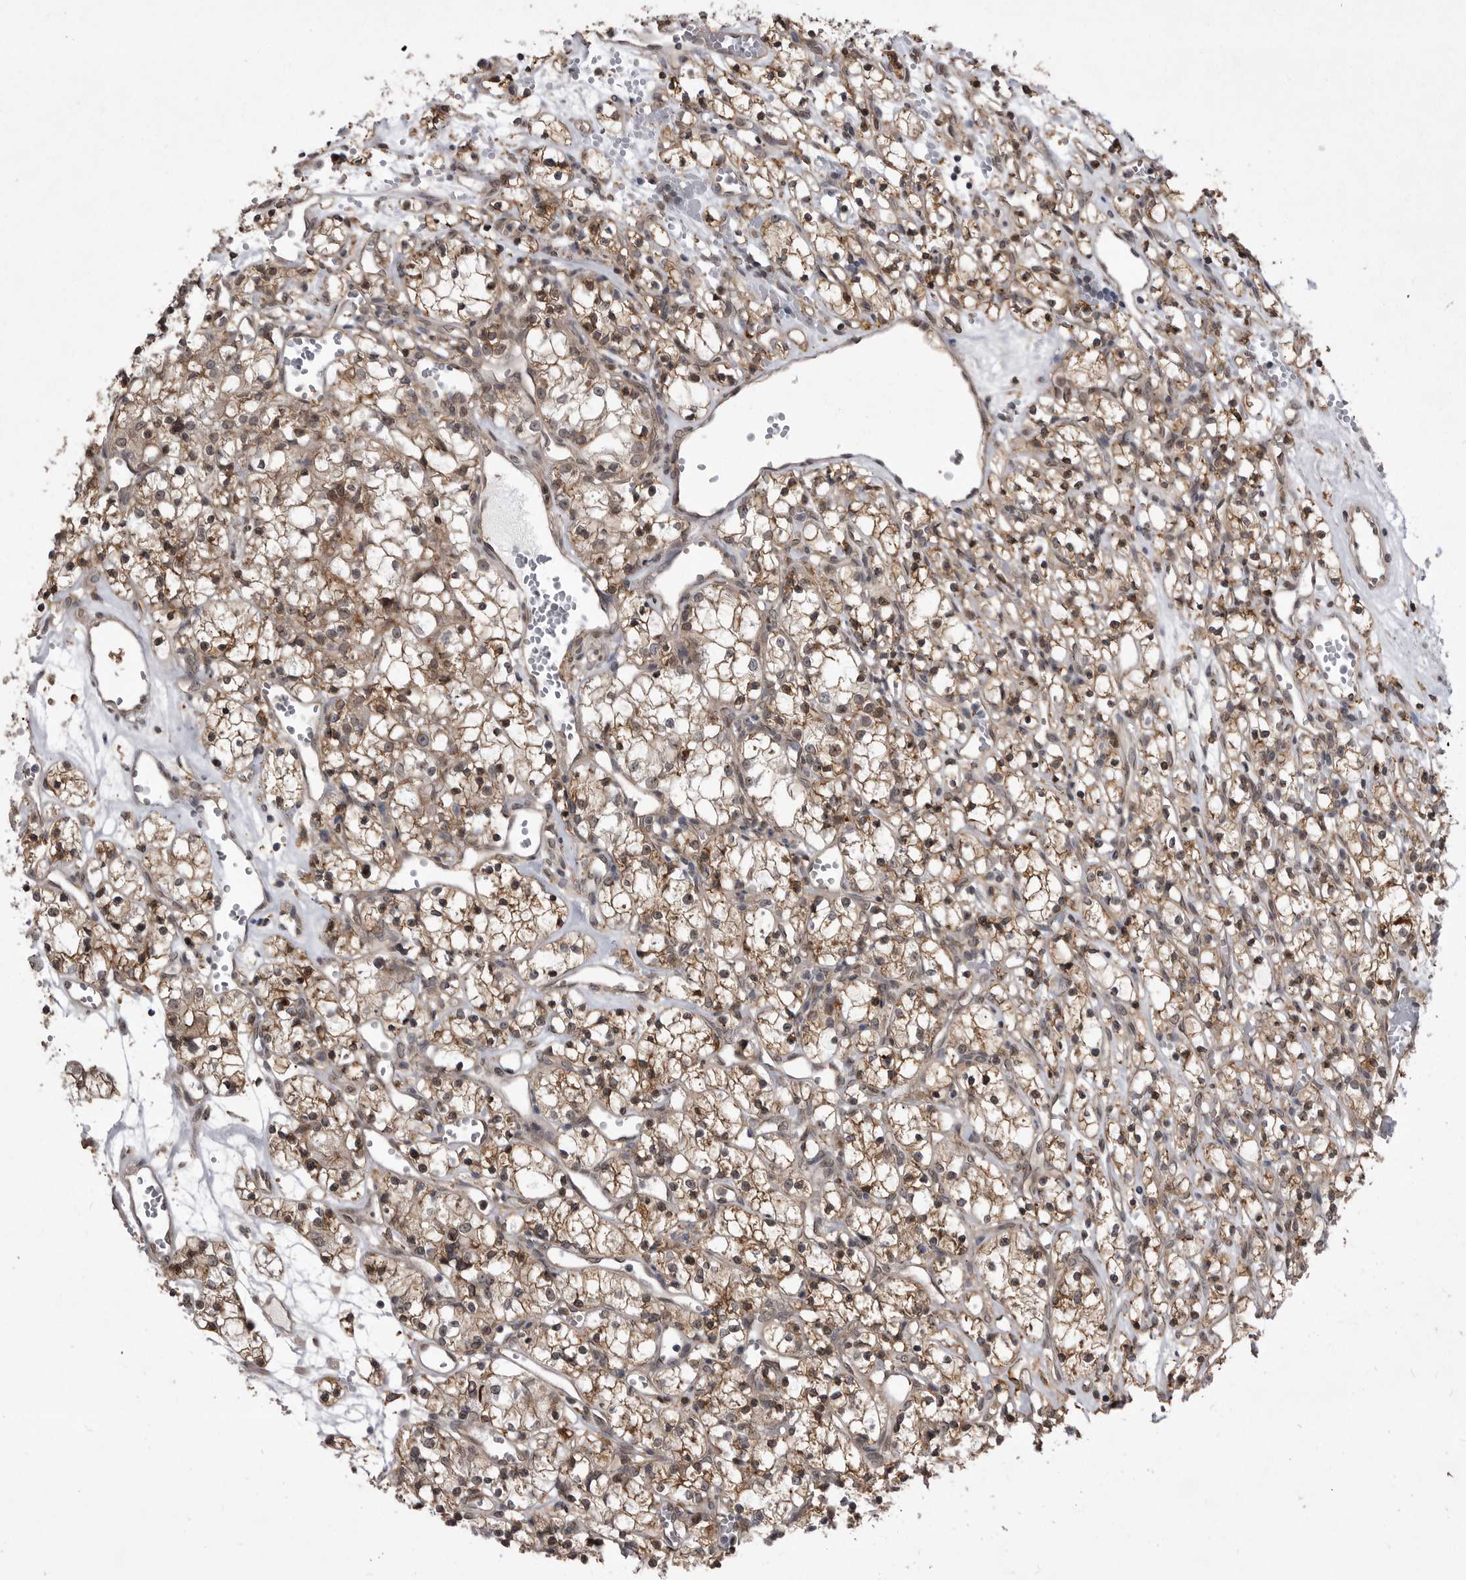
{"staining": {"intensity": "moderate", "quantity": ">75%", "location": "cytoplasmic/membranous,nuclear"}, "tissue": "renal cancer", "cell_type": "Tumor cells", "image_type": "cancer", "snomed": [{"axis": "morphology", "description": "Adenocarcinoma, NOS"}, {"axis": "topography", "description": "Kidney"}], "caption": "The immunohistochemical stain shows moderate cytoplasmic/membranous and nuclear staining in tumor cells of renal adenocarcinoma tissue.", "gene": "ABL1", "patient": {"sex": "female", "age": 59}}